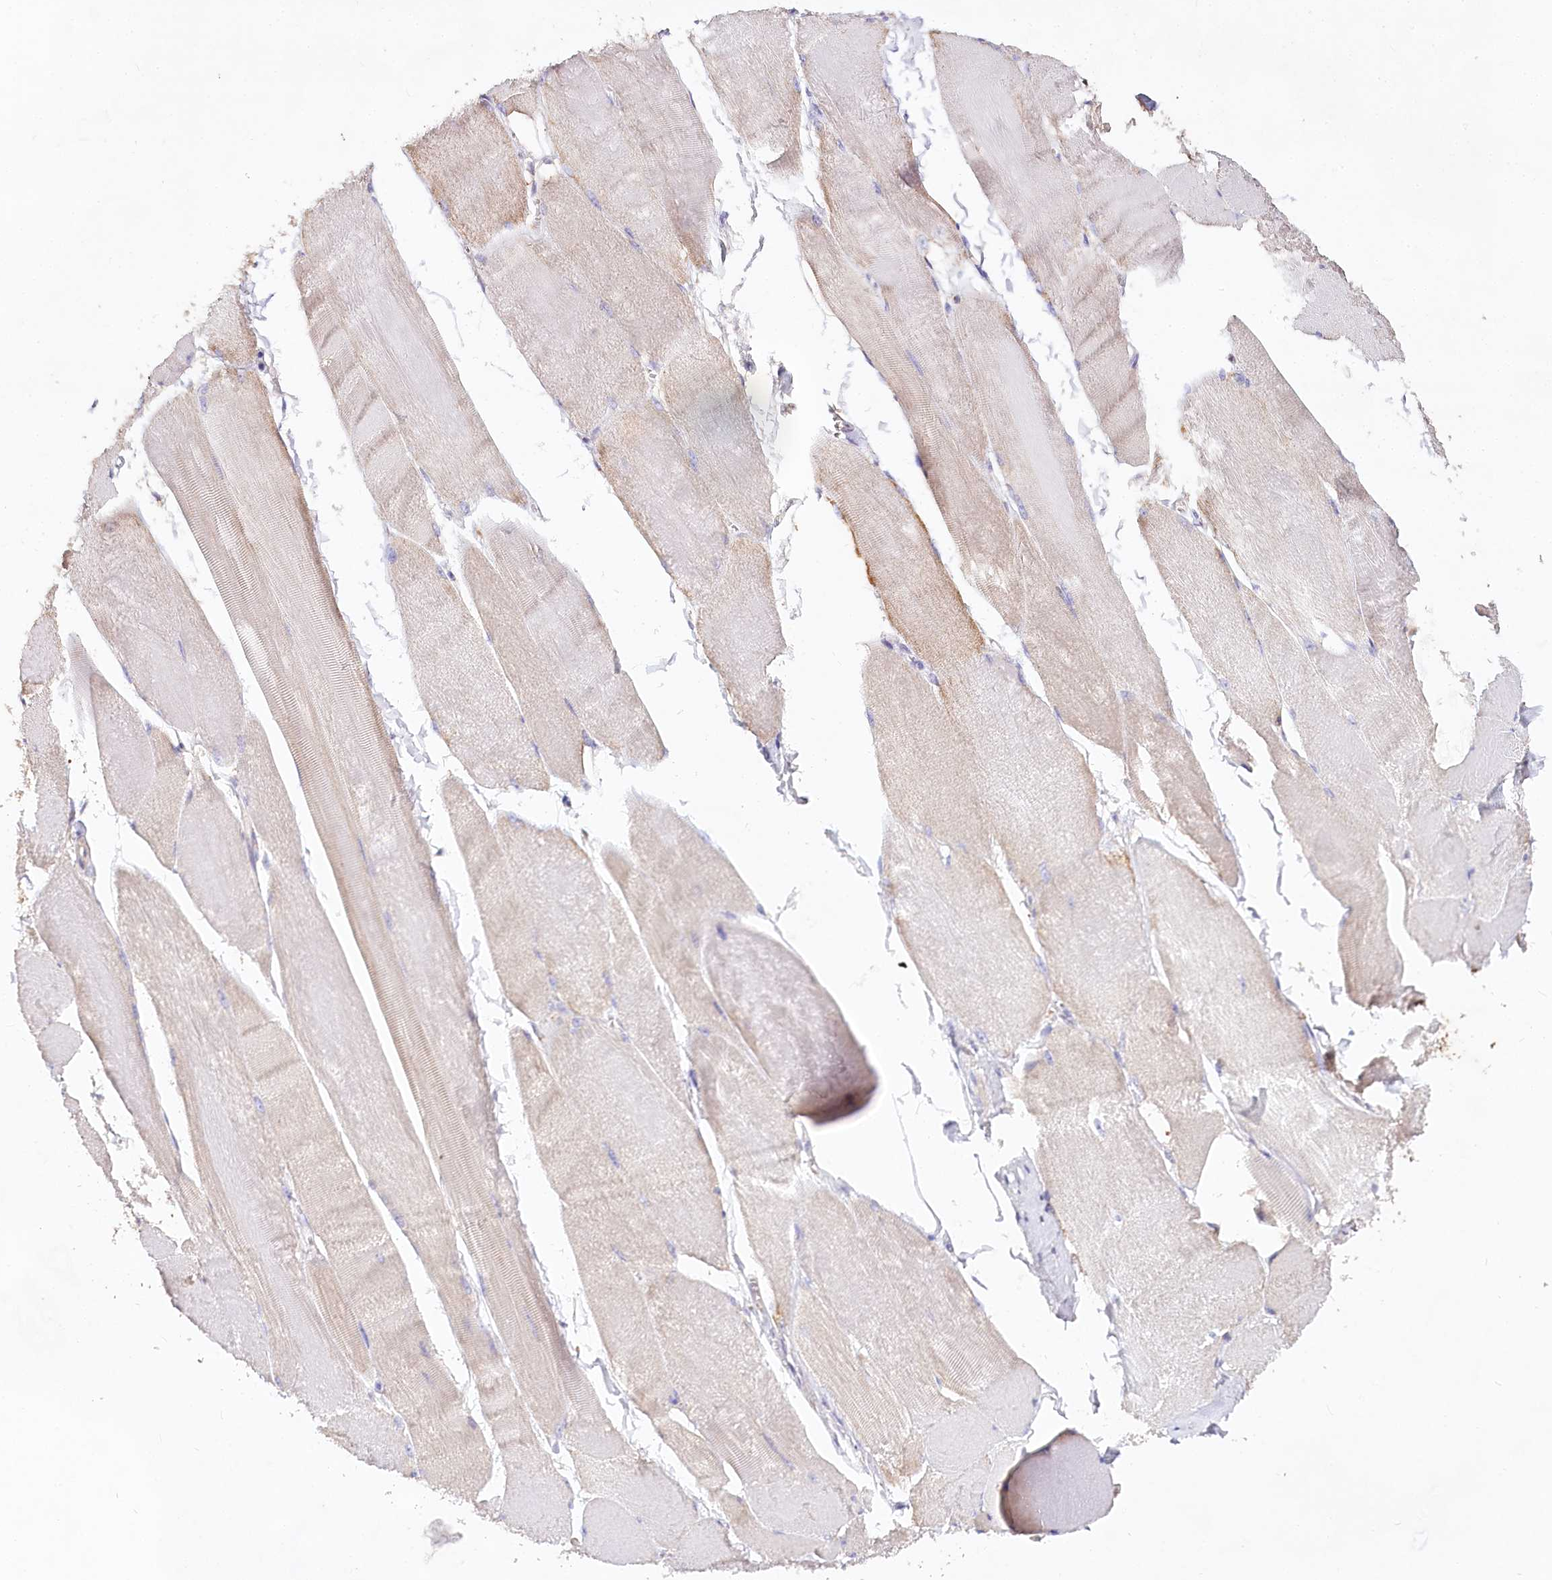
{"staining": {"intensity": "moderate", "quantity": "<25%", "location": "cytoplasmic/membranous"}, "tissue": "skeletal muscle", "cell_type": "Myocytes", "image_type": "normal", "snomed": [{"axis": "morphology", "description": "Normal tissue, NOS"}, {"axis": "morphology", "description": "Basal cell carcinoma"}, {"axis": "topography", "description": "Skeletal muscle"}], "caption": "Skeletal muscle stained with DAB IHC shows low levels of moderate cytoplasmic/membranous expression in about <25% of myocytes.", "gene": "TASOR2", "patient": {"sex": "female", "age": 64}}